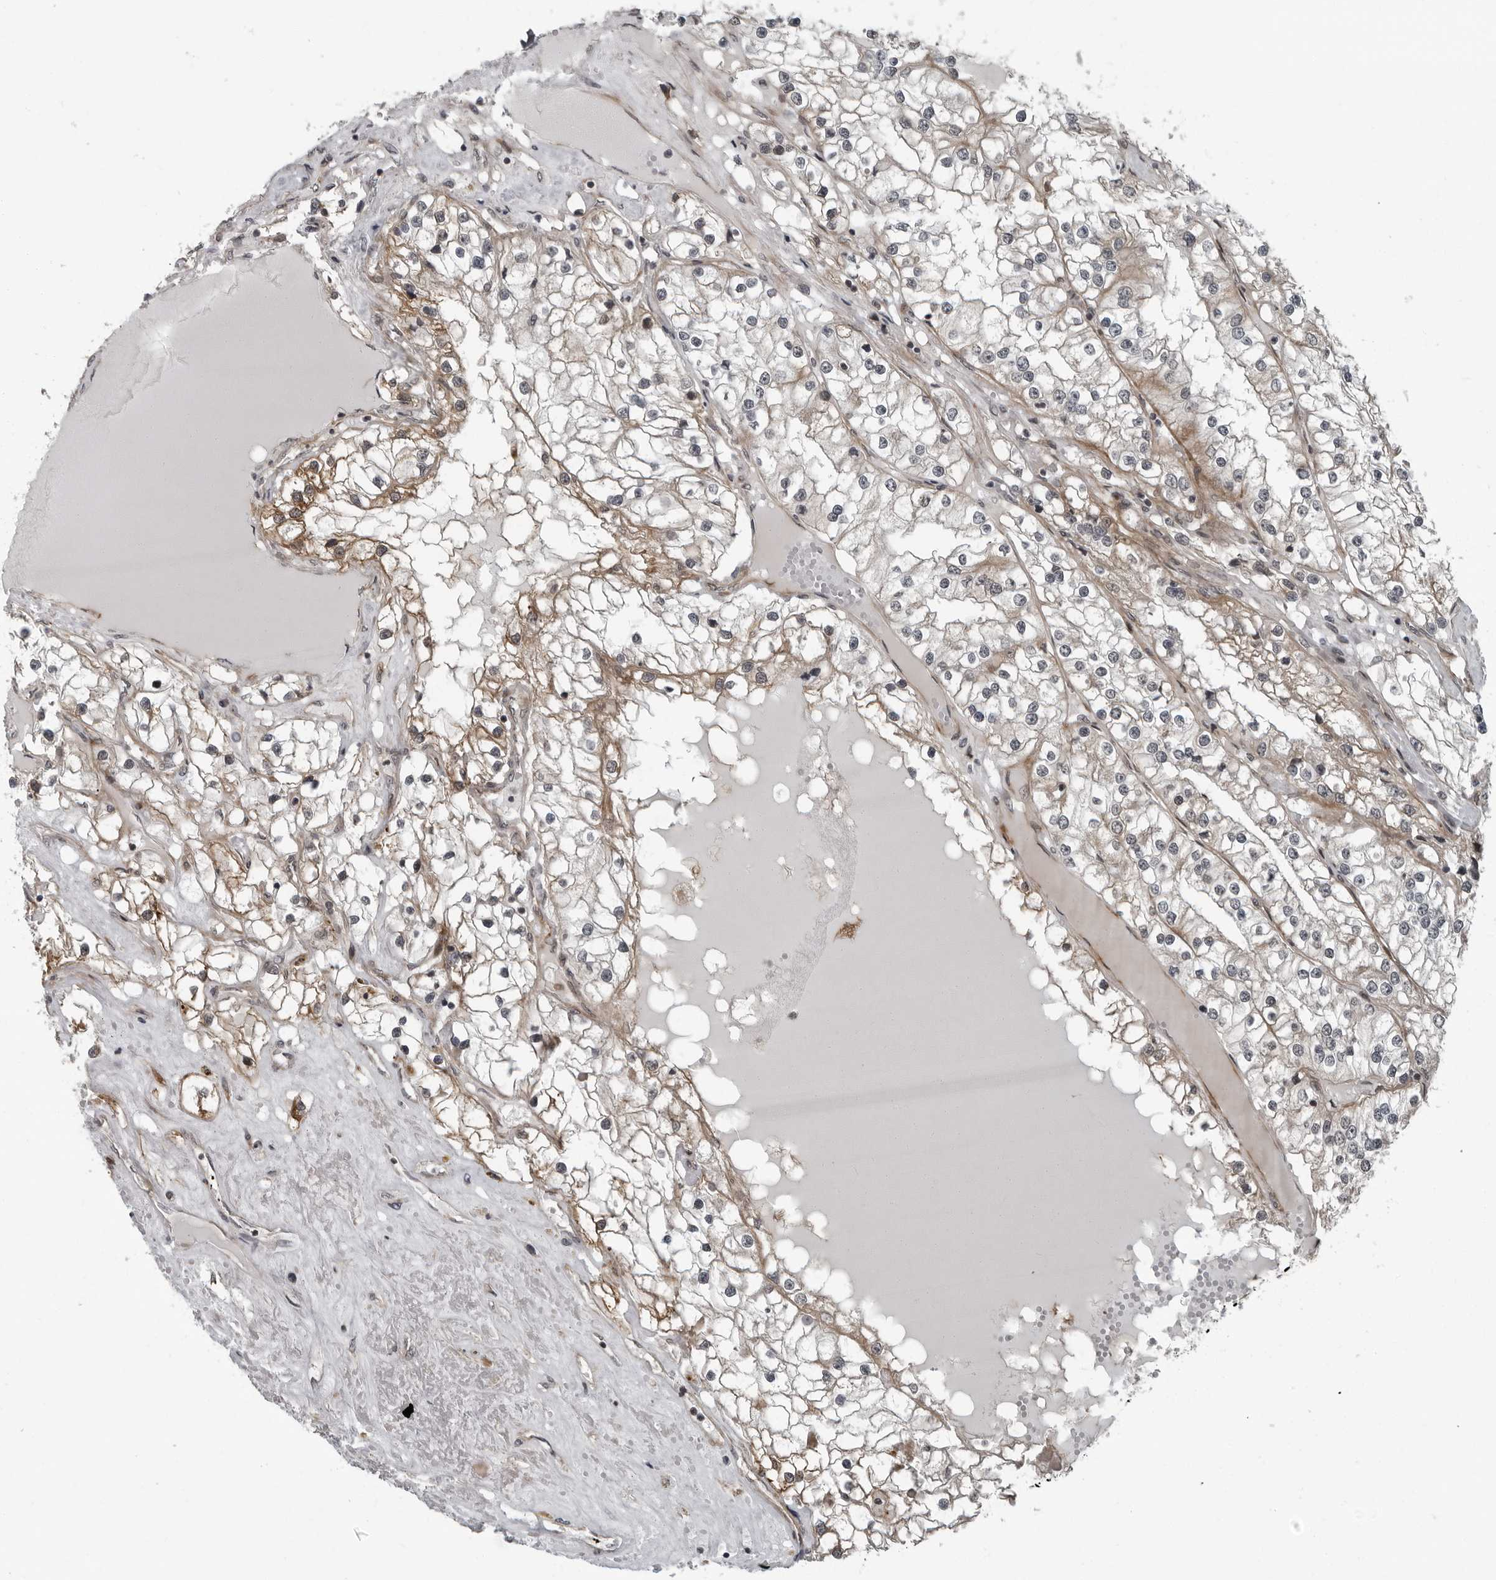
{"staining": {"intensity": "moderate", "quantity": "25%-75%", "location": "cytoplasmic/membranous"}, "tissue": "renal cancer", "cell_type": "Tumor cells", "image_type": "cancer", "snomed": [{"axis": "morphology", "description": "Adenocarcinoma, NOS"}, {"axis": "topography", "description": "Kidney"}], "caption": "The photomicrograph reveals a brown stain indicating the presence of a protein in the cytoplasmic/membranous of tumor cells in renal adenocarcinoma.", "gene": "FAM102B", "patient": {"sex": "male", "age": 68}}